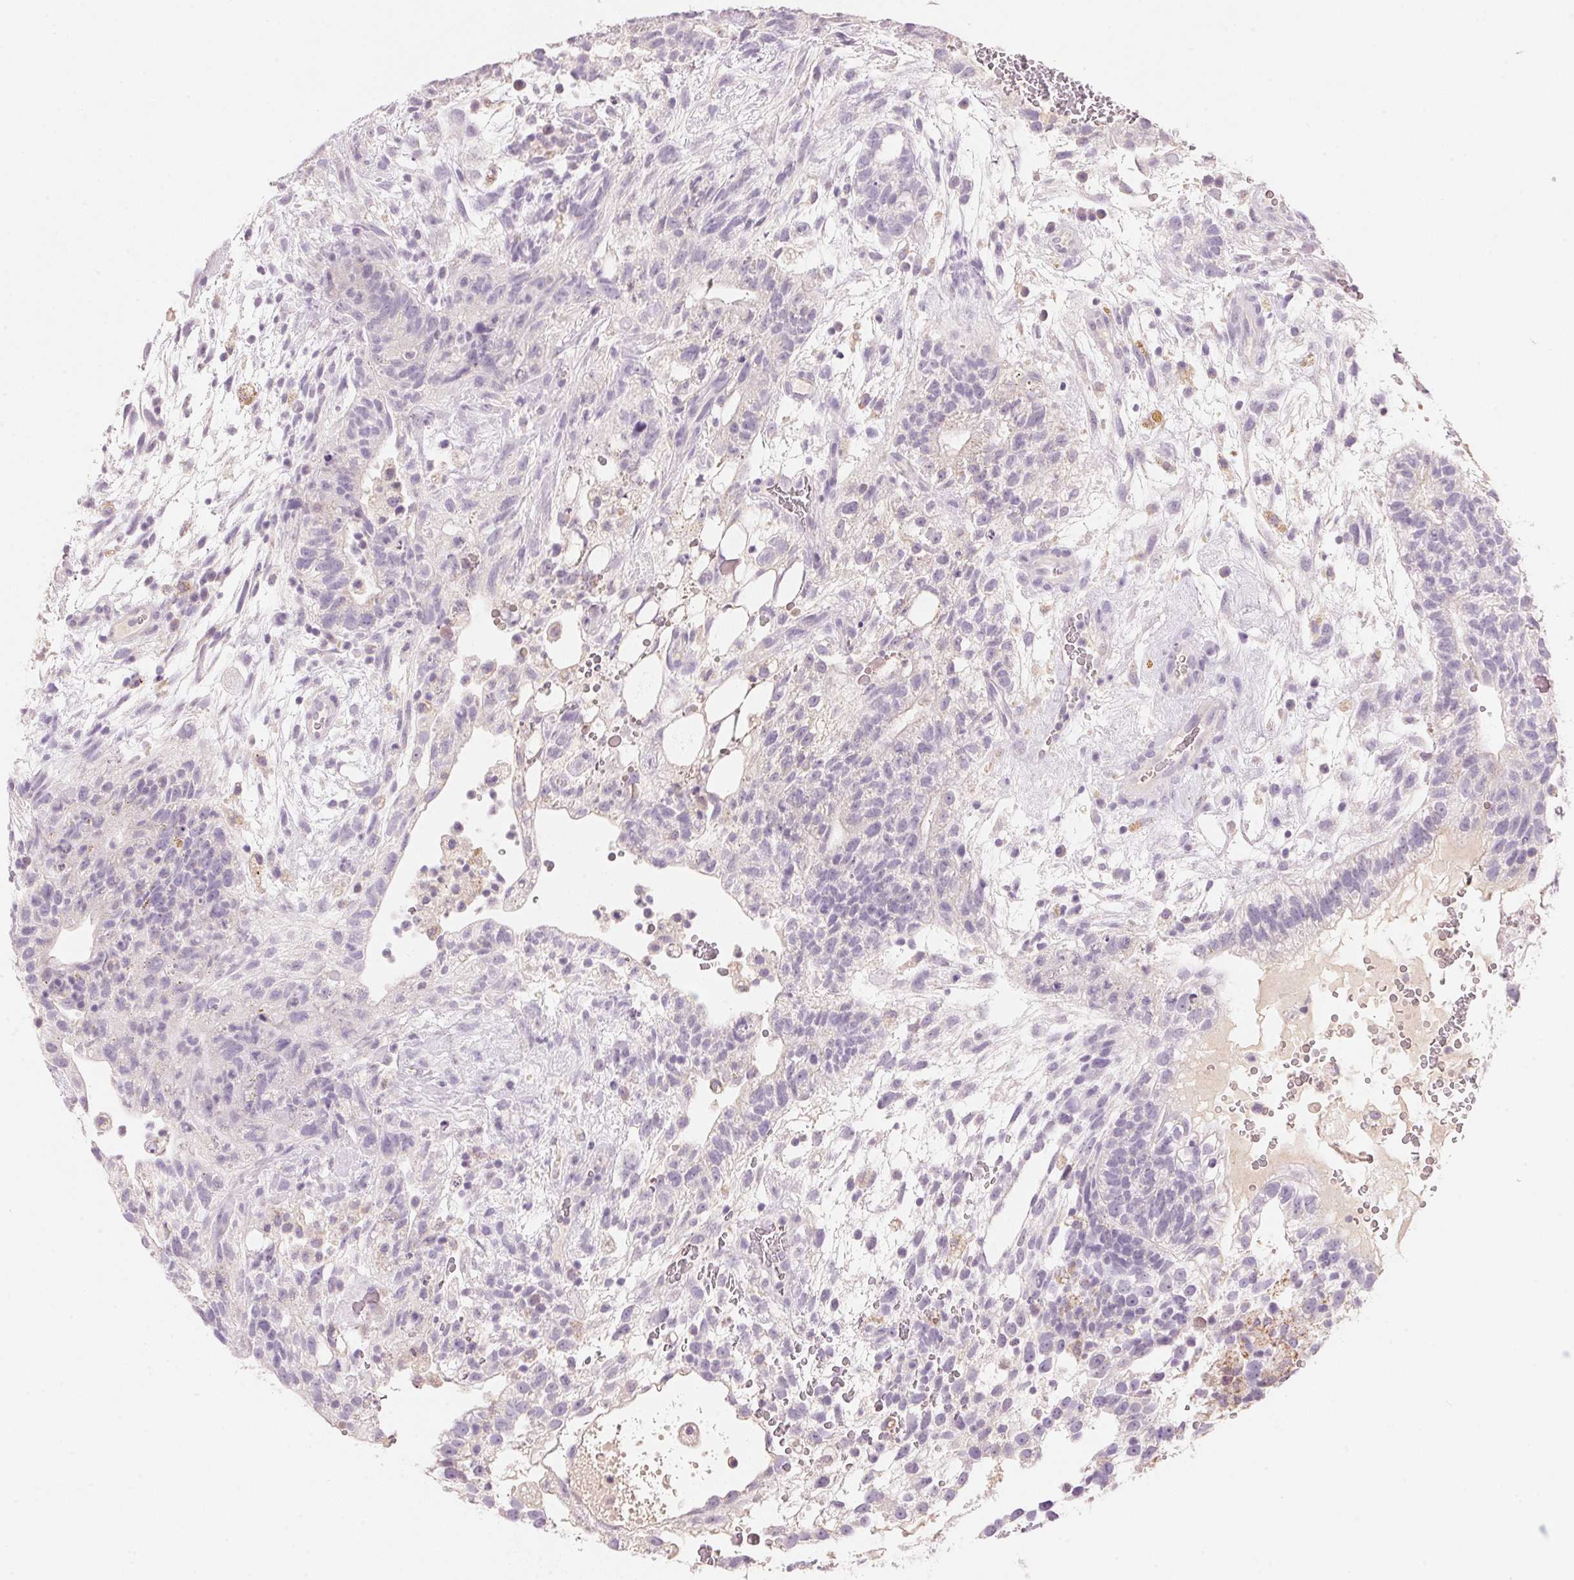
{"staining": {"intensity": "negative", "quantity": "none", "location": "none"}, "tissue": "testis cancer", "cell_type": "Tumor cells", "image_type": "cancer", "snomed": [{"axis": "morphology", "description": "Normal tissue, NOS"}, {"axis": "morphology", "description": "Carcinoma, Embryonal, NOS"}, {"axis": "topography", "description": "Testis"}], "caption": "Image shows no significant protein positivity in tumor cells of testis cancer (embryonal carcinoma).", "gene": "CYP11B1", "patient": {"sex": "male", "age": 32}}